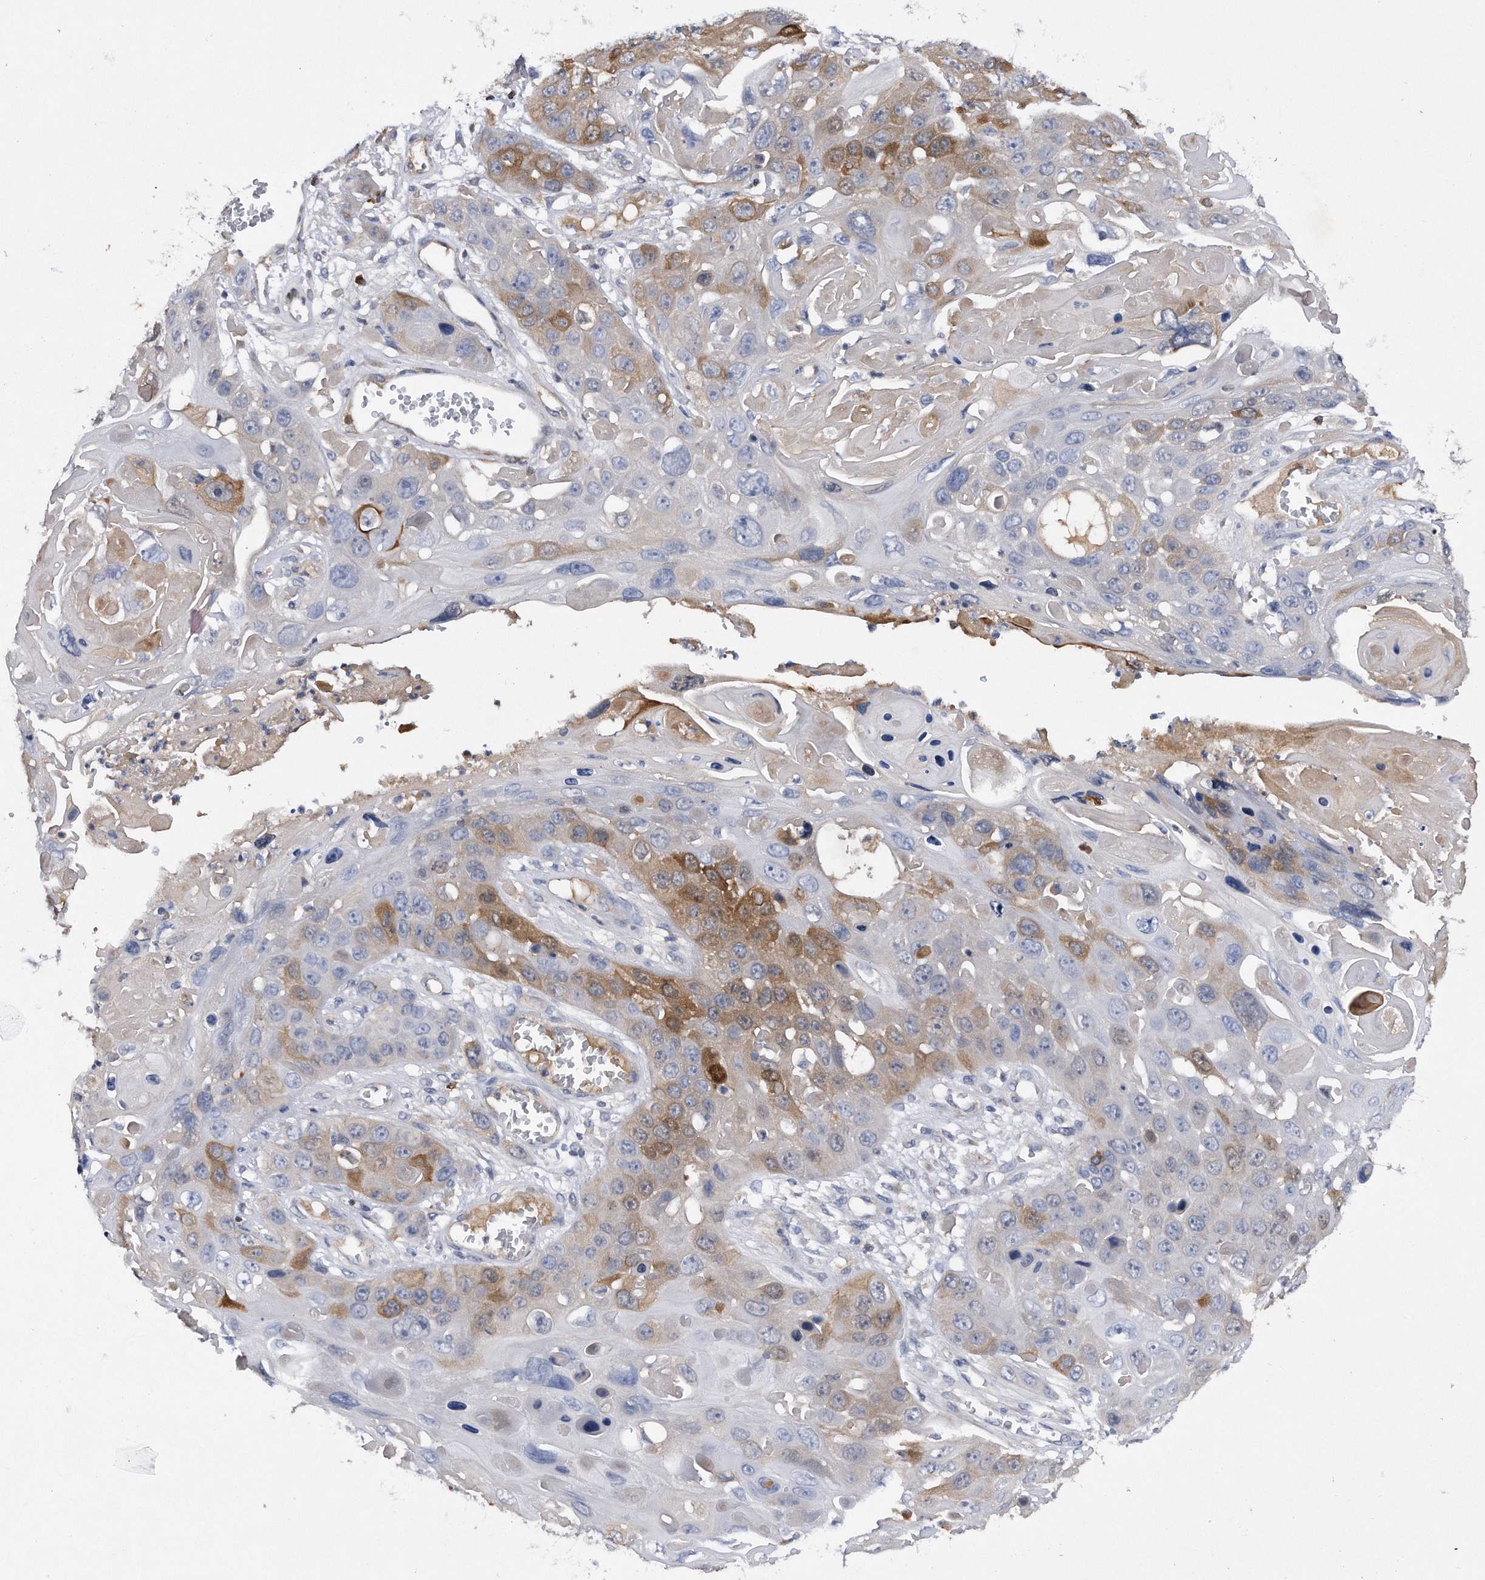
{"staining": {"intensity": "moderate", "quantity": "<25%", "location": "cytoplasmic/membranous"}, "tissue": "skin cancer", "cell_type": "Tumor cells", "image_type": "cancer", "snomed": [{"axis": "morphology", "description": "Squamous cell carcinoma, NOS"}, {"axis": "topography", "description": "Skin"}], "caption": "Immunohistochemical staining of human skin cancer demonstrates low levels of moderate cytoplasmic/membranous protein expression in about <25% of tumor cells.", "gene": "ASNS", "patient": {"sex": "male", "age": 55}}